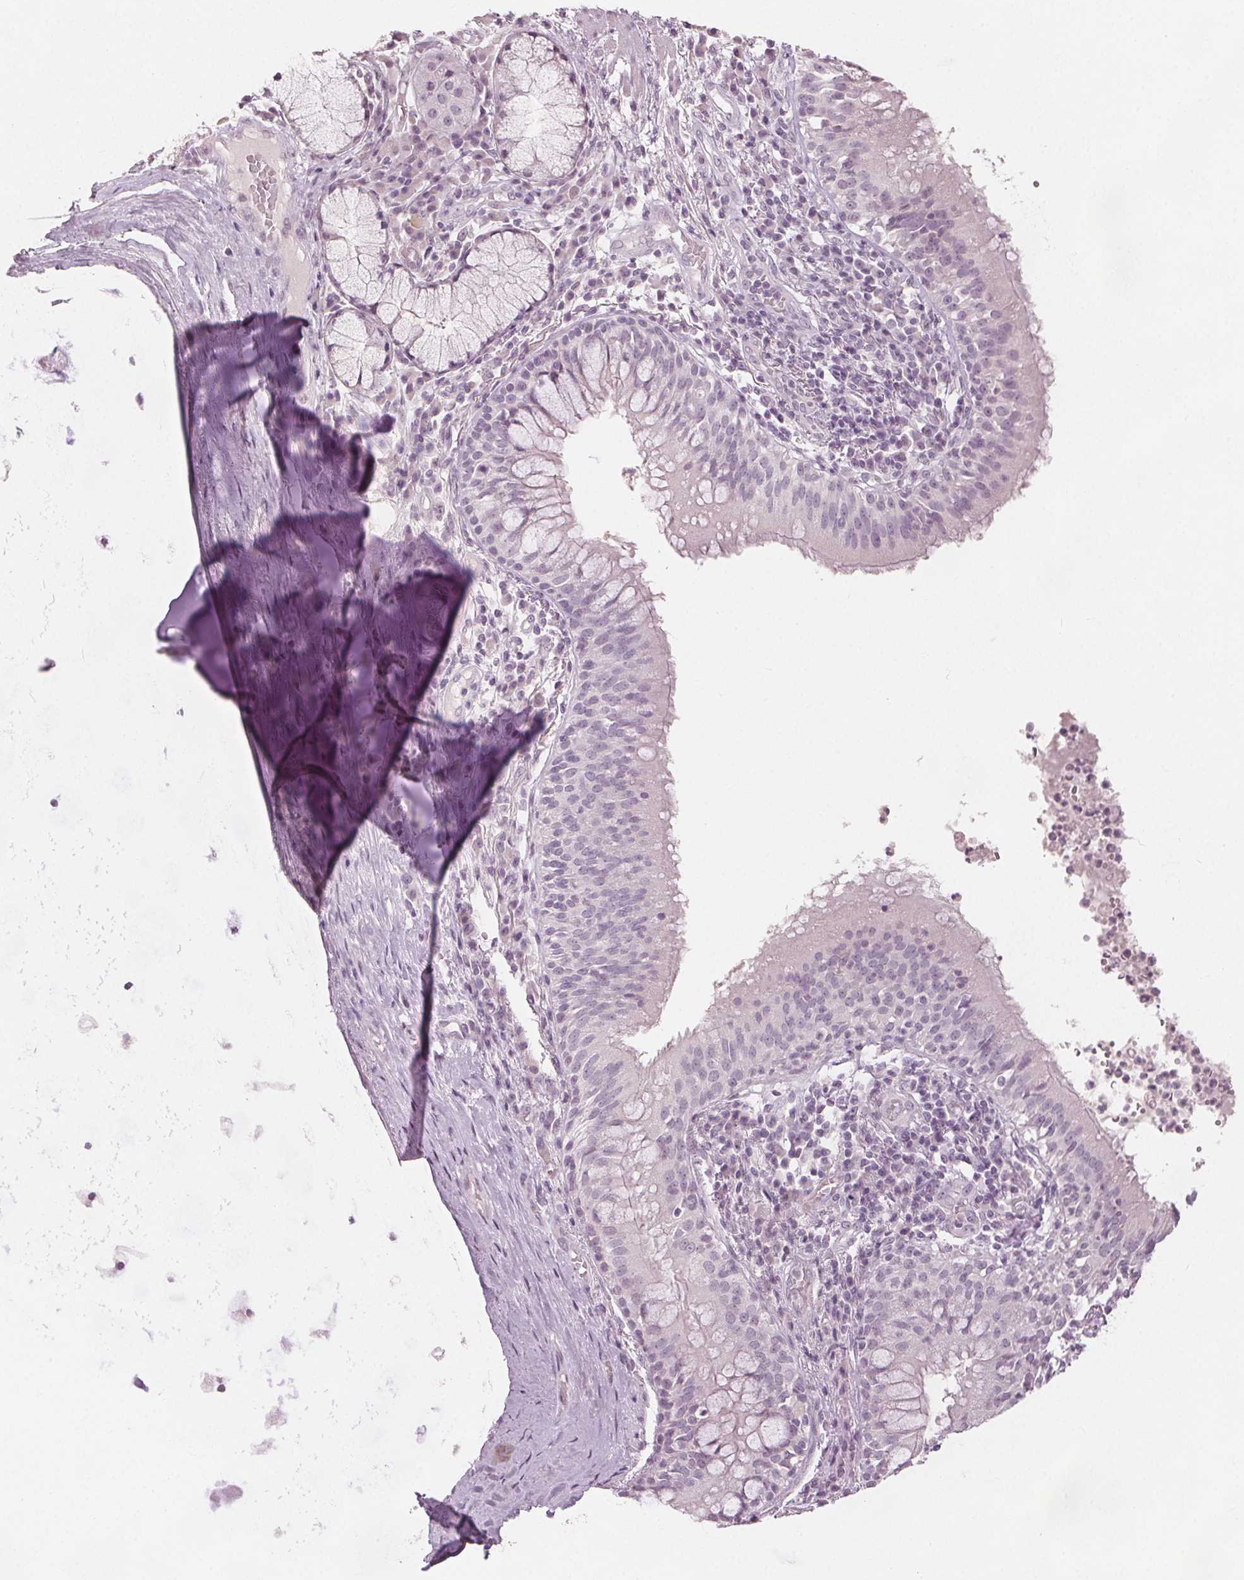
{"staining": {"intensity": "negative", "quantity": "none", "location": "none"}, "tissue": "bronchus", "cell_type": "Respiratory epithelial cells", "image_type": "normal", "snomed": [{"axis": "morphology", "description": "Normal tissue, NOS"}, {"axis": "topography", "description": "Cartilage tissue"}, {"axis": "topography", "description": "Bronchus"}], "caption": "The immunohistochemistry photomicrograph has no significant expression in respiratory epithelial cells of bronchus.", "gene": "SLC27A5", "patient": {"sex": "male", "age": 56}}